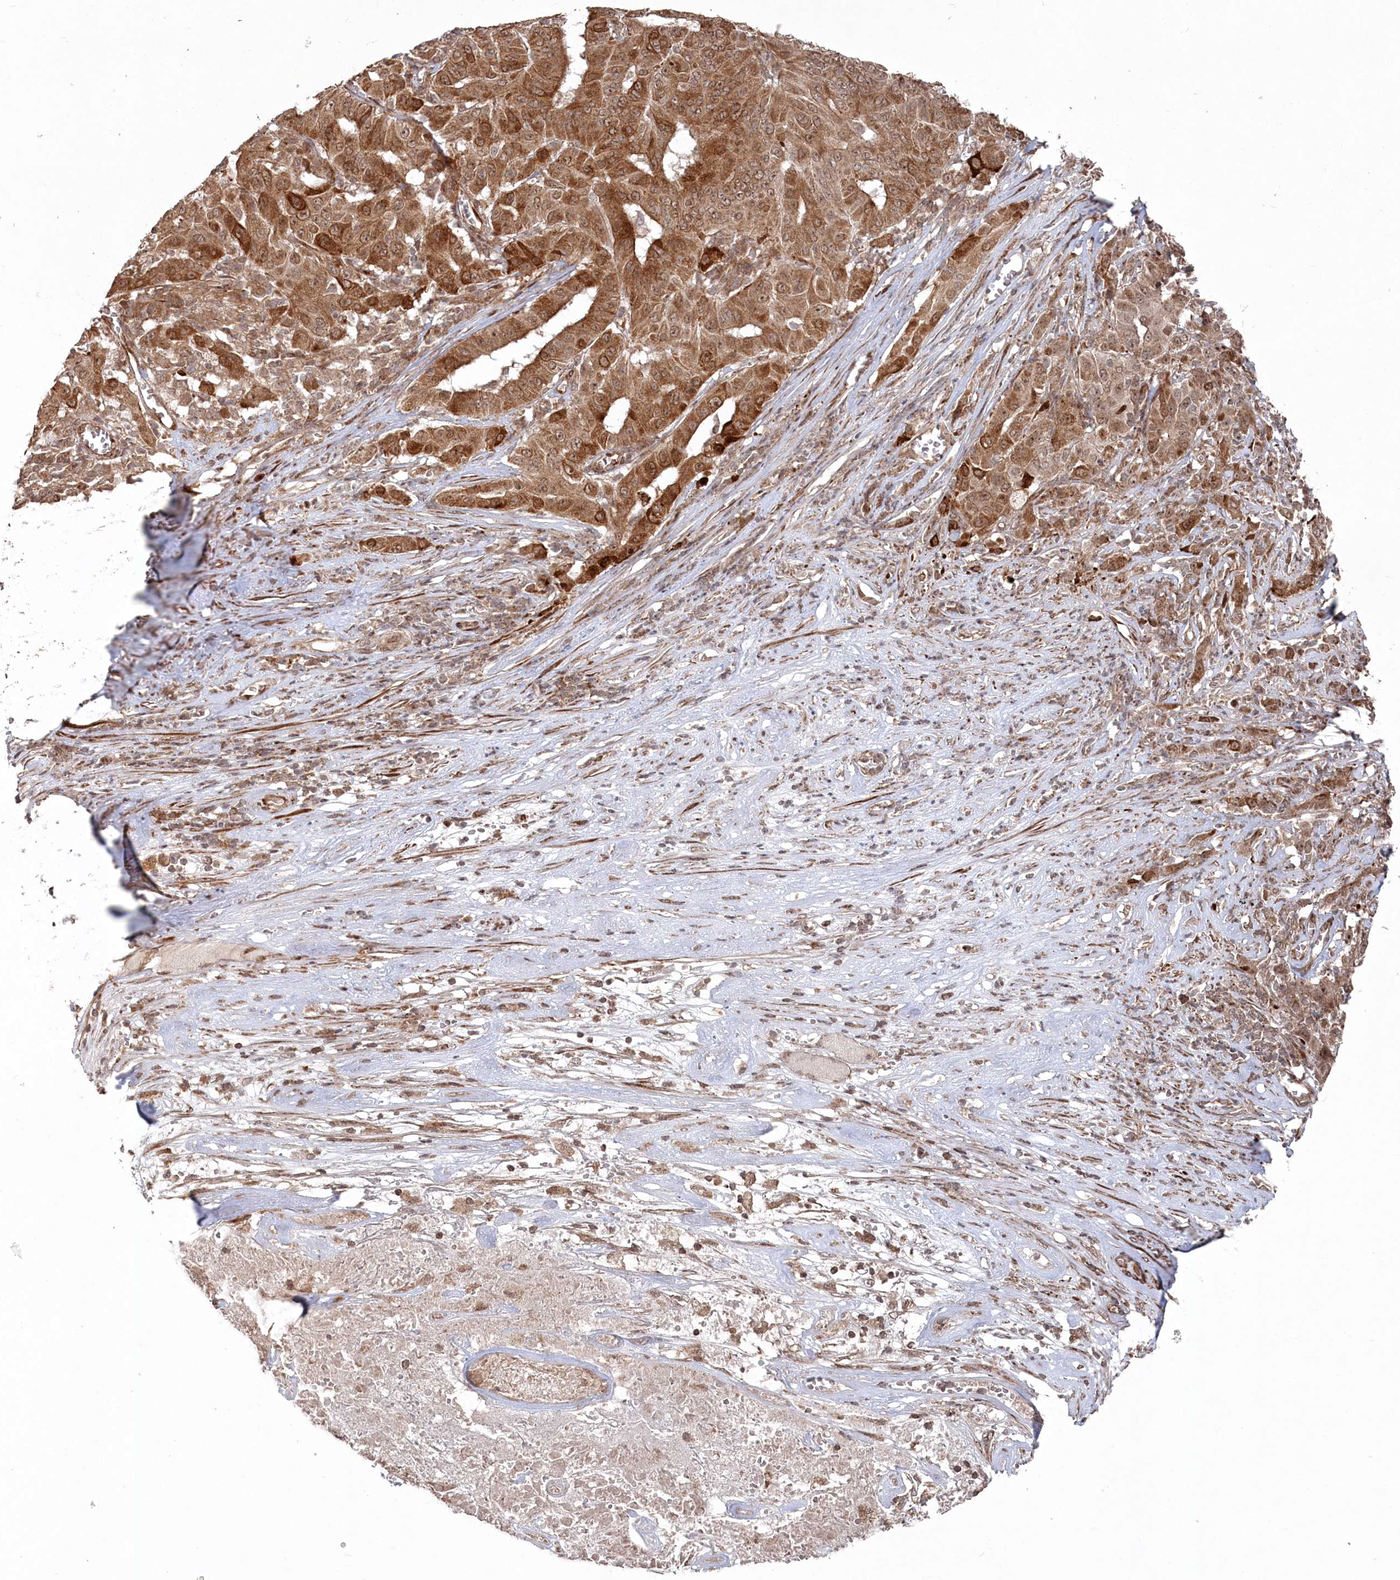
{"staining": {"intensity": "moderate", "quantity": ">75%", "location": "cytoplasmic/membranous,nuclear"}, "tissue": "pancreatic cancer", "cell_type": "Tumor cells", "image_type": "cancer", "snomed": [{"axis": "morphology", "description": "Adenocarcinoma, NOS"}, {"axis": "topography", "description": "Pancreas"}], "caption": "Immunohistochemistry (IHC) histopathology image of neoplastic tissue: adenocarcinoma (pancreatic) stained using immunohistochemistry displays medium levels of moderate protein expression localized specifically in the cytoplasmic/membranous and nuclear of tumor cells, appearing as a cytoplasmic/membranous and nuclear brown color.", "gene": "POLR3A", "patient": {"sex": "male", "age": 63}}